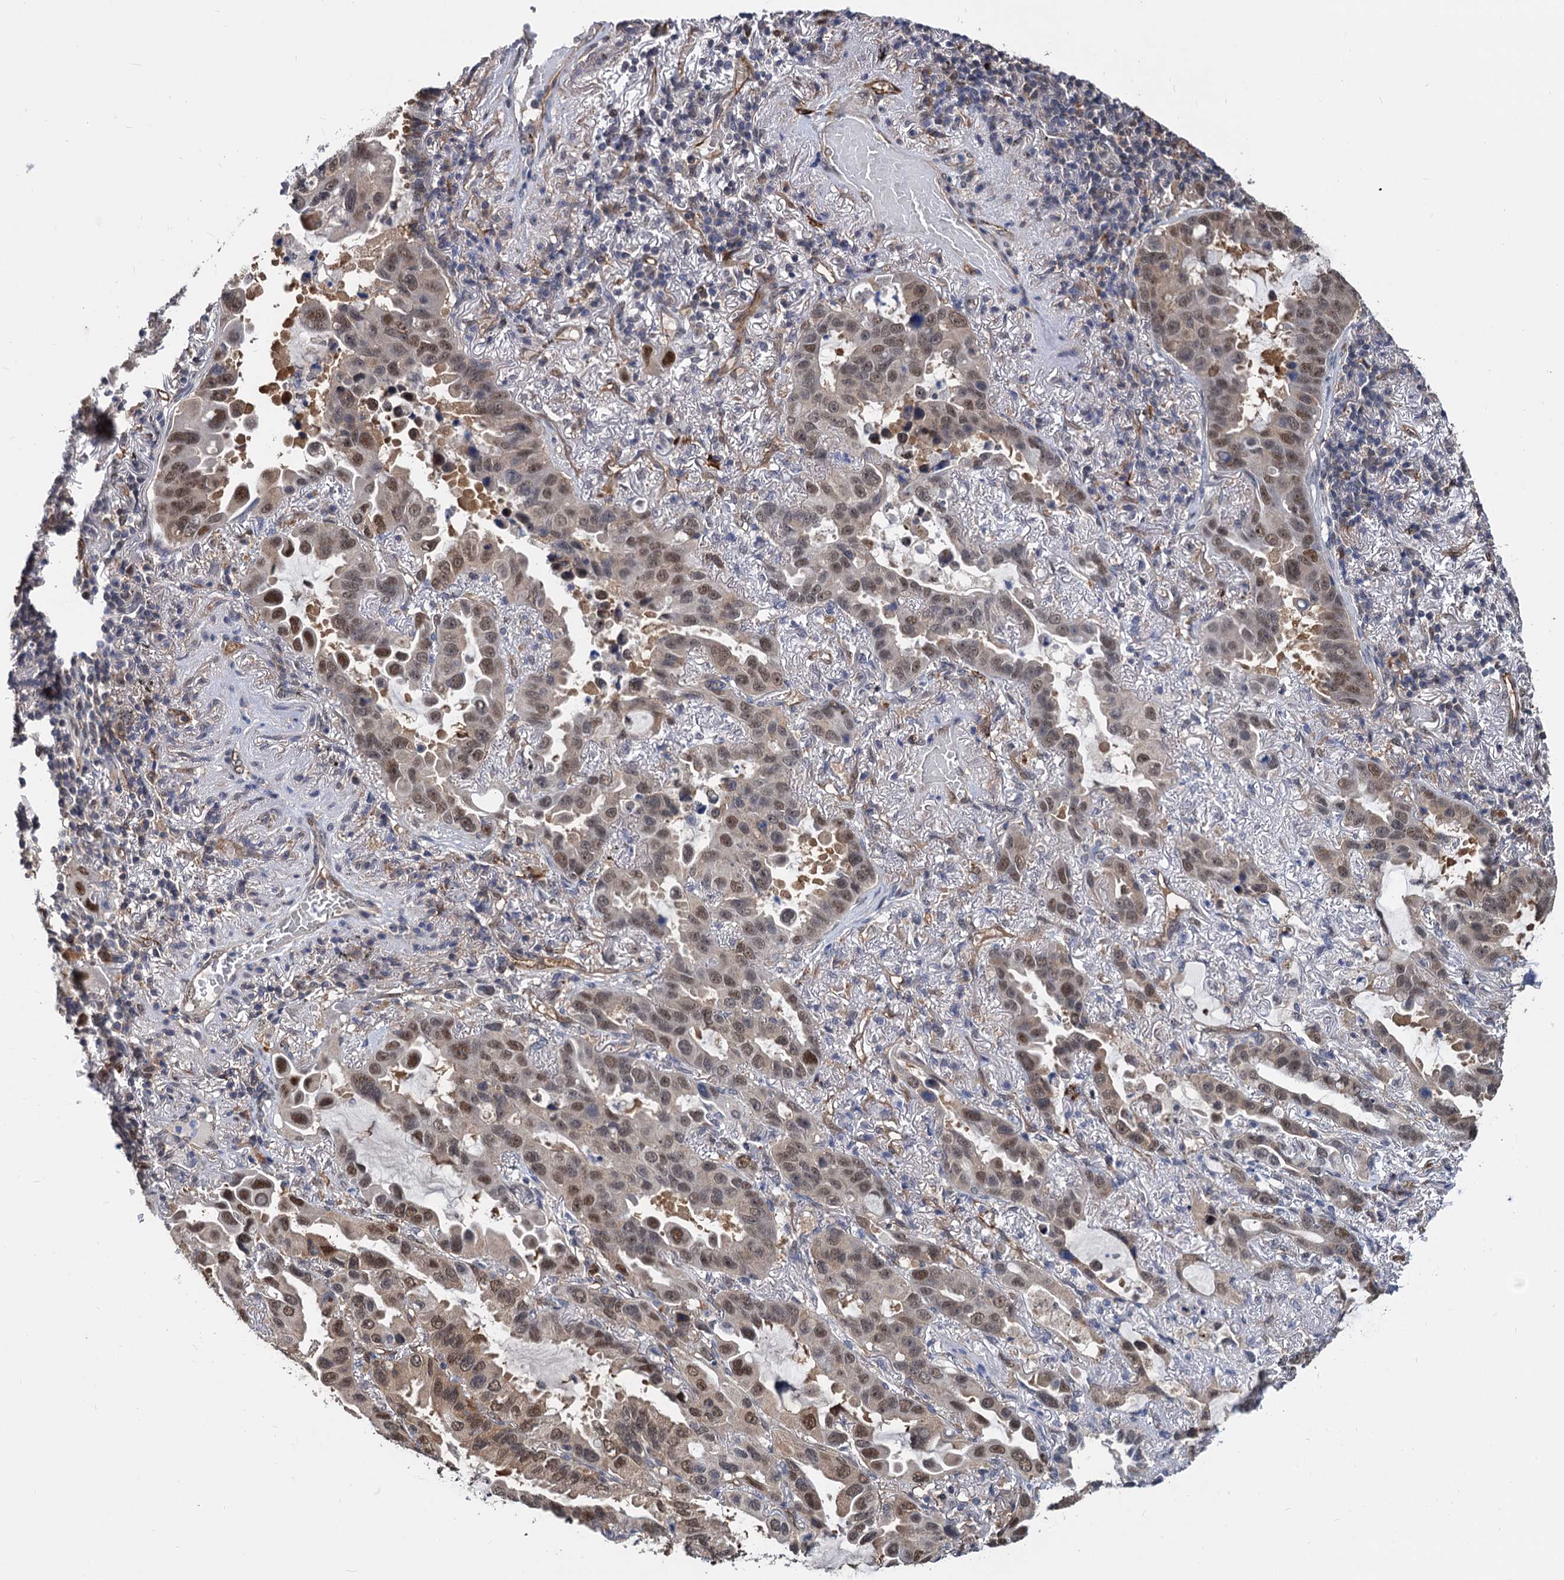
{"staining": {"intensity": "moderate", "quantity": ">75%", "location": "nuclear"}, "tissue": "lung cancer", "cell_type": "Tumor cells", "image_type": "cancer", "snomed": [{"axis": "morphology", "description": "Adenocarcinoma, NOS"}, {"axis": "topography", "description": "Lung"}], "caption": "The micrograph reveals staining of adenocarcinoma (lung), revealing moderate nuclear protein positivity (brown color) within tumor cells.", "gene": "PSMD4", "patient": {"sex": "male", "age": 64}}